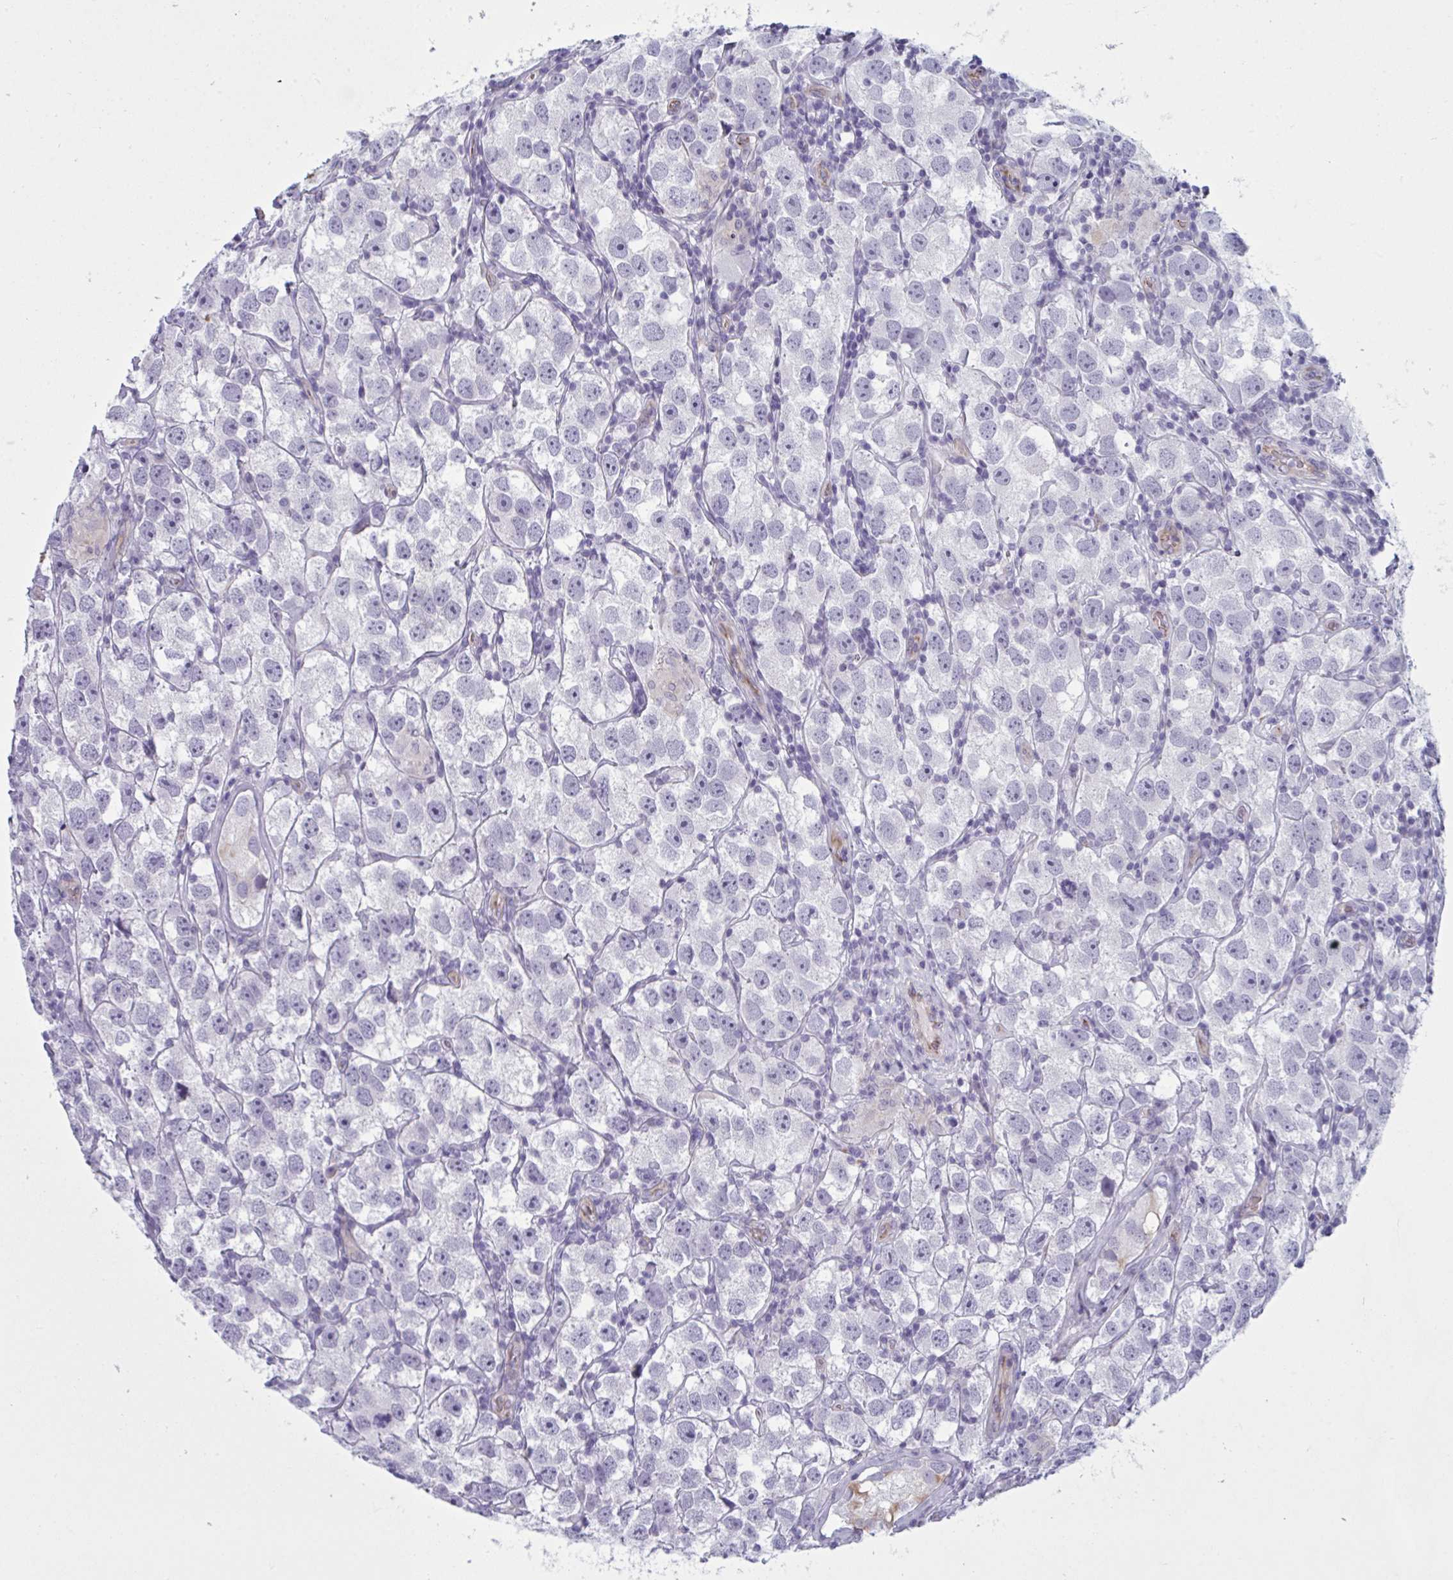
{"staining": {"intensity": "negative", "quantity": "none", "location": "none"}, "tissue": "testis cancer", "cell_type": "Tumor cells", "image_type": "cancer", "snomed": [{"axis": "morphology", "description": "Seminoma, NOS"}, {"axis": "topography", "description": "Testis"}], "caption": "This histopathology image is of testis cancer stained with IHC to label a protein in brown with the nuclei are counter-stained blue. There is no expression in tumor cells.", "gene": "OR1L3", "patient": {"sex": "male", "age": 26}}